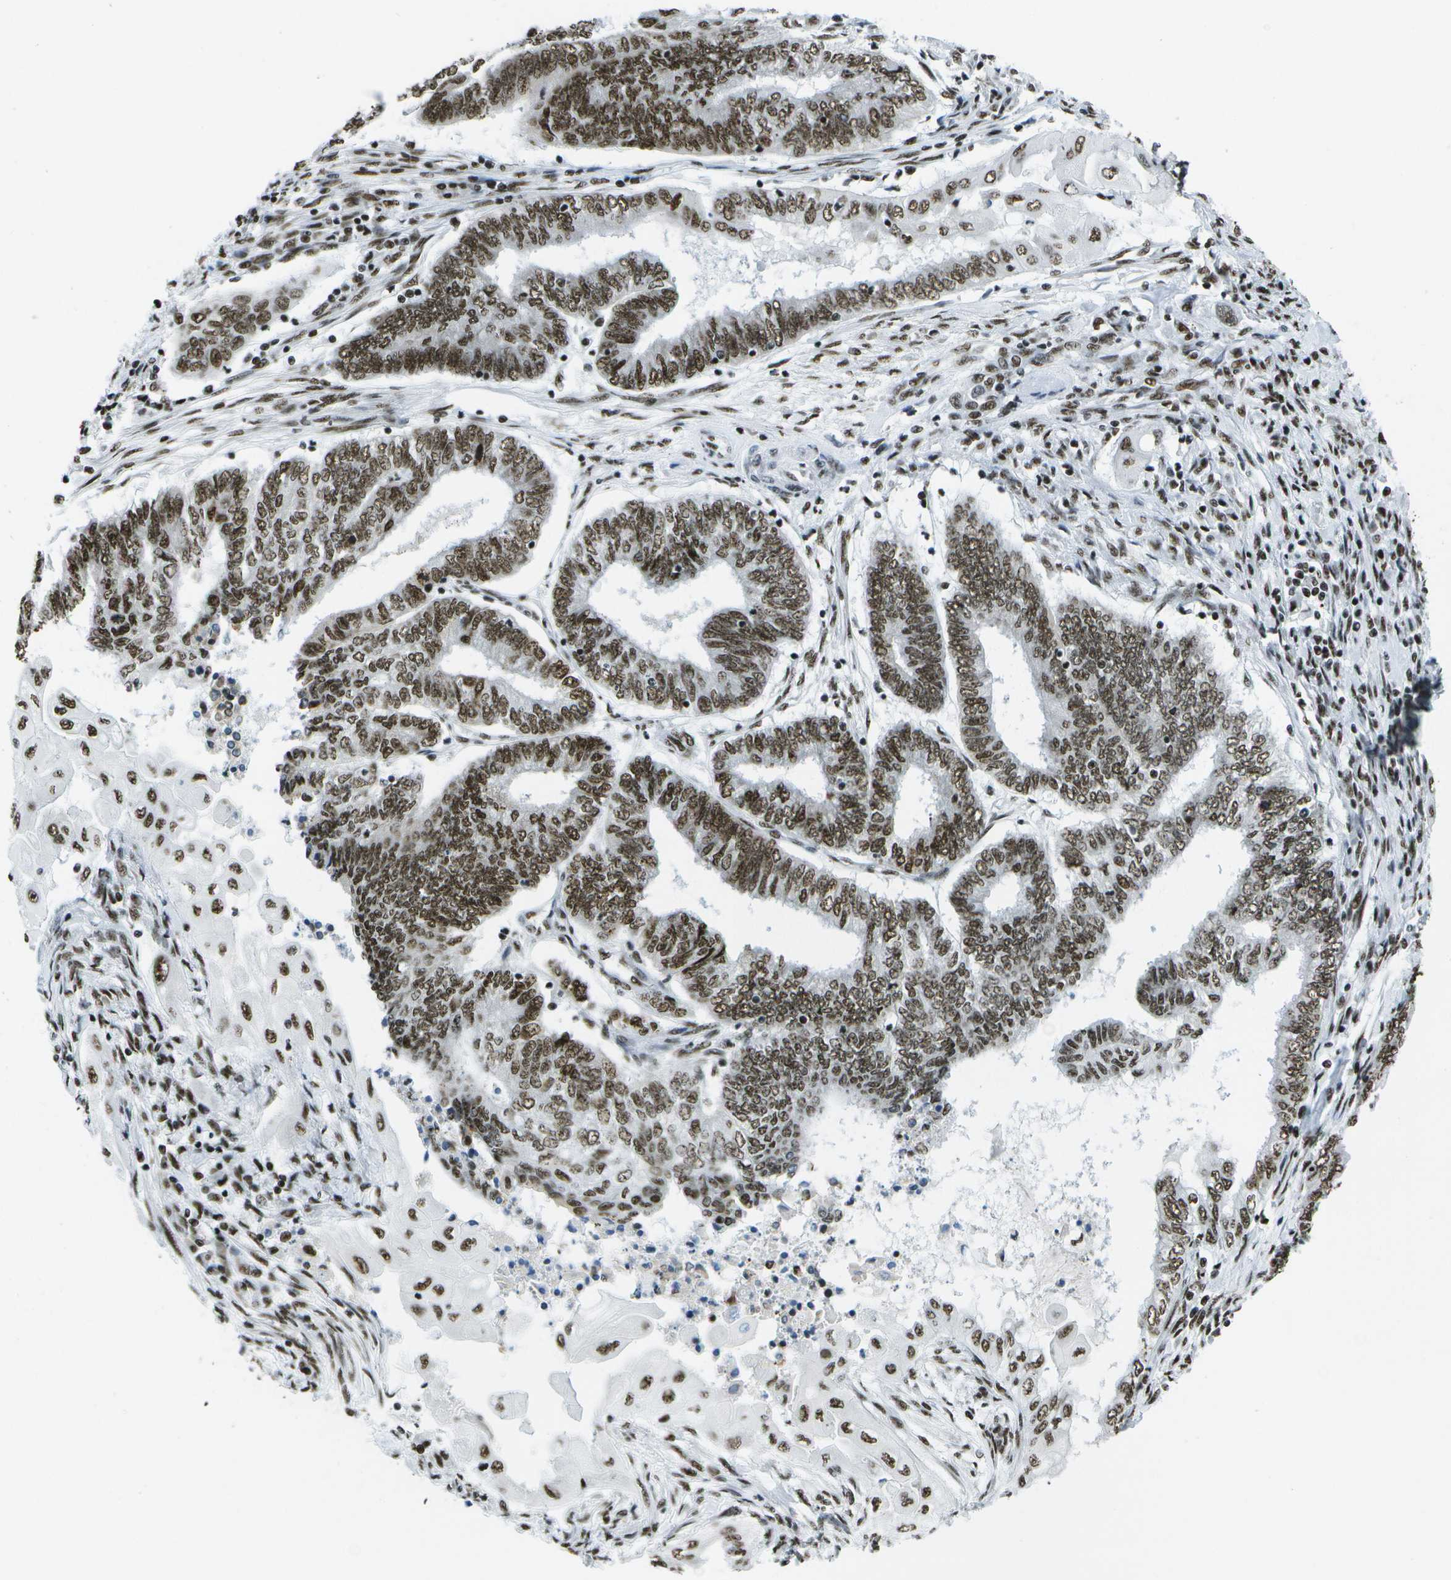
{"staining": {"intensity": "strong", "quantity": ">75%", "location": "nuclear"}, "tissue": "endometrial cancer", "cell_type": "Tumor cells", "image_type": "cancer", "snomed": [{"axis": "morphology", "description": "Adenocarcinoma, NOS"}, {"axis": "topography", "description": "Uterus"}, {"axis": "topography", "description": "Endometrium"}], "caption": "This is an image of IHC staining of endometrial adenocarcinoma, which shows strong staining in the nuclear of tumor cells.", "gene": "NSRP1", "patient": {"sex": "female", "age": 70}}